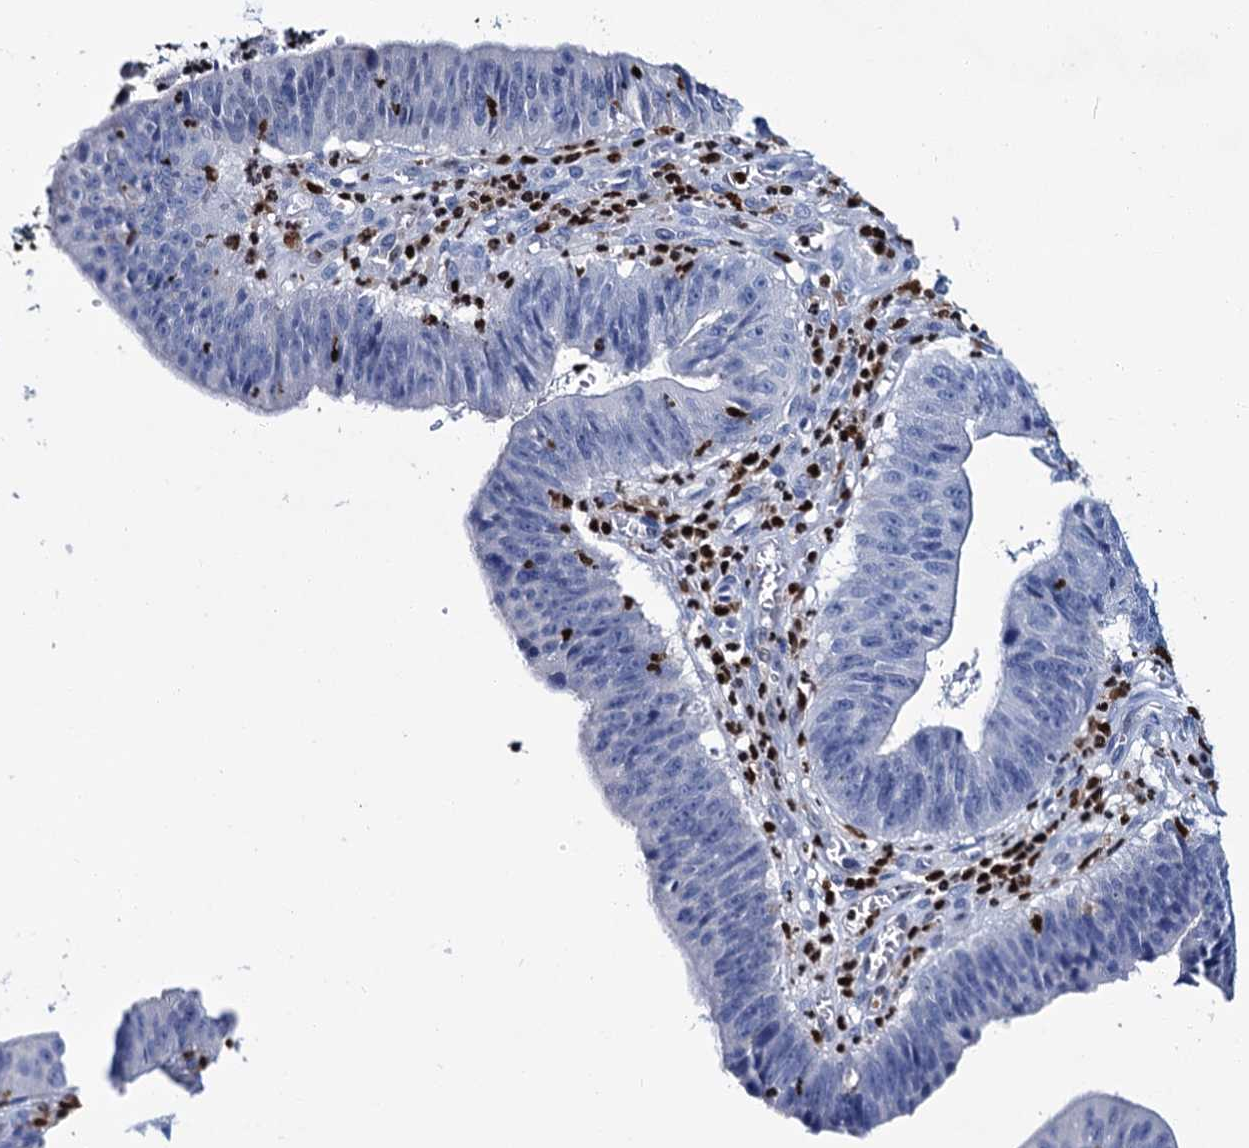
{"staining": {"intensity": "negative", "quantity": "none", "location": "none"}, "tissue": "stomach cancer", "cell_type": "Tumor cells", "image_type": "cancer", "snomed": [{"axis": "morphology", "description": "Adenocarcinoma, NOS"}, {"axis": "topography", "description": "Stomach"}], "caption": "Immunohistochemistry (IHC) of stomach cancer (adenocarcinoma) shows no staining in tumor cells.", "gene": "CELF2", "patient": {"sex": "male", "age": 59}}